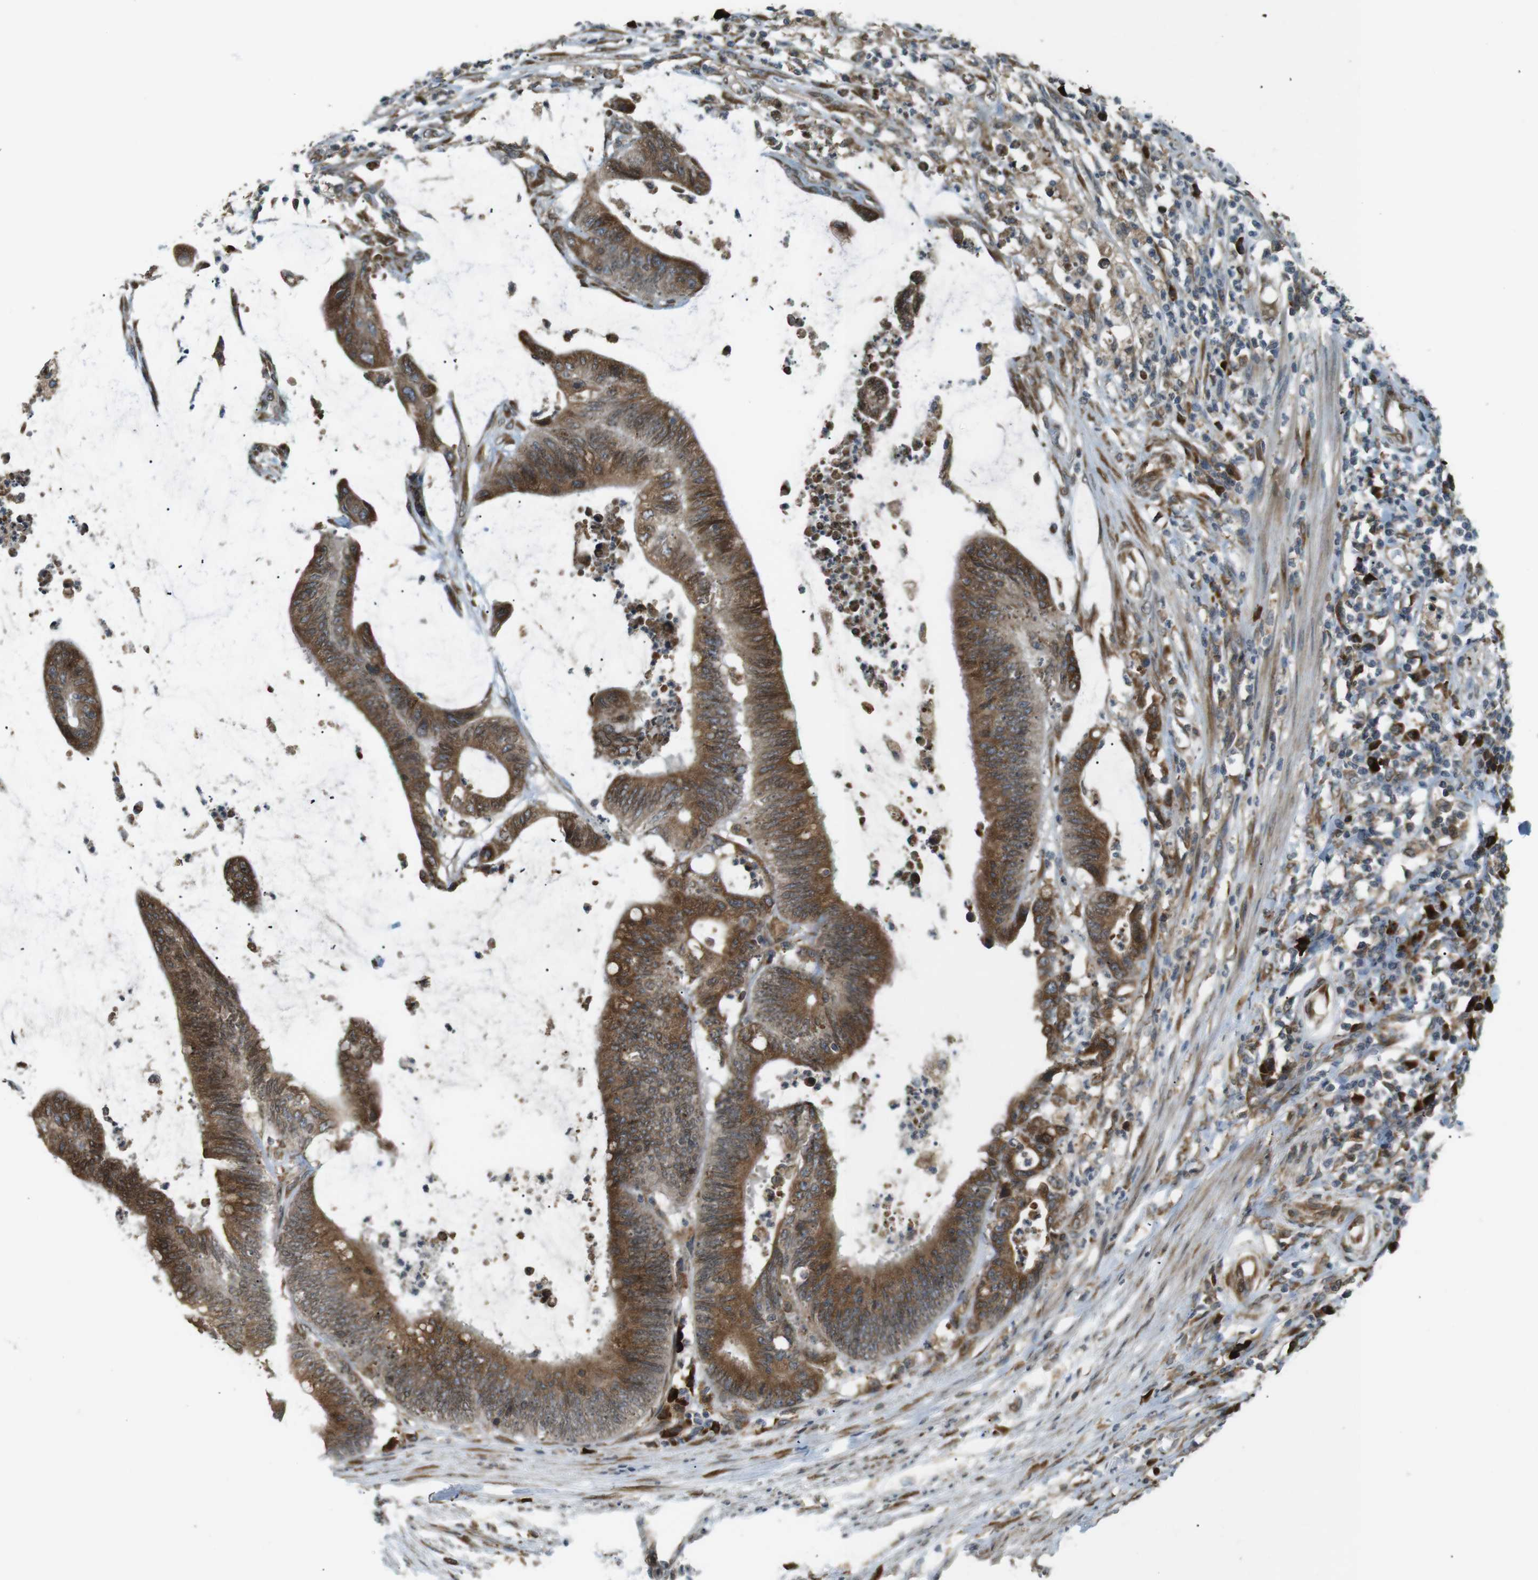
{"staining": {"intensity": "moderate", "quantity": ">75%", "location": "cytoplasmic/membranous"}, "tissue": "colorectal cancer", "cell_type": "Tumor cells", "image_type": "cancer", "snomed": [{"axis": "morphology", "description": "Adenocarcinoma, NOS"}, {"axis": "topography", "description": "Rectum"}], "caption": "There is medium levels of moderate cytoplasmic/membranous expression in tumor cells of colorectal cancer, as demonstrated by immunohistochemical staining (brown color).", "gene": "TMED4", "patient": {"sex": "female", "age": 66}}